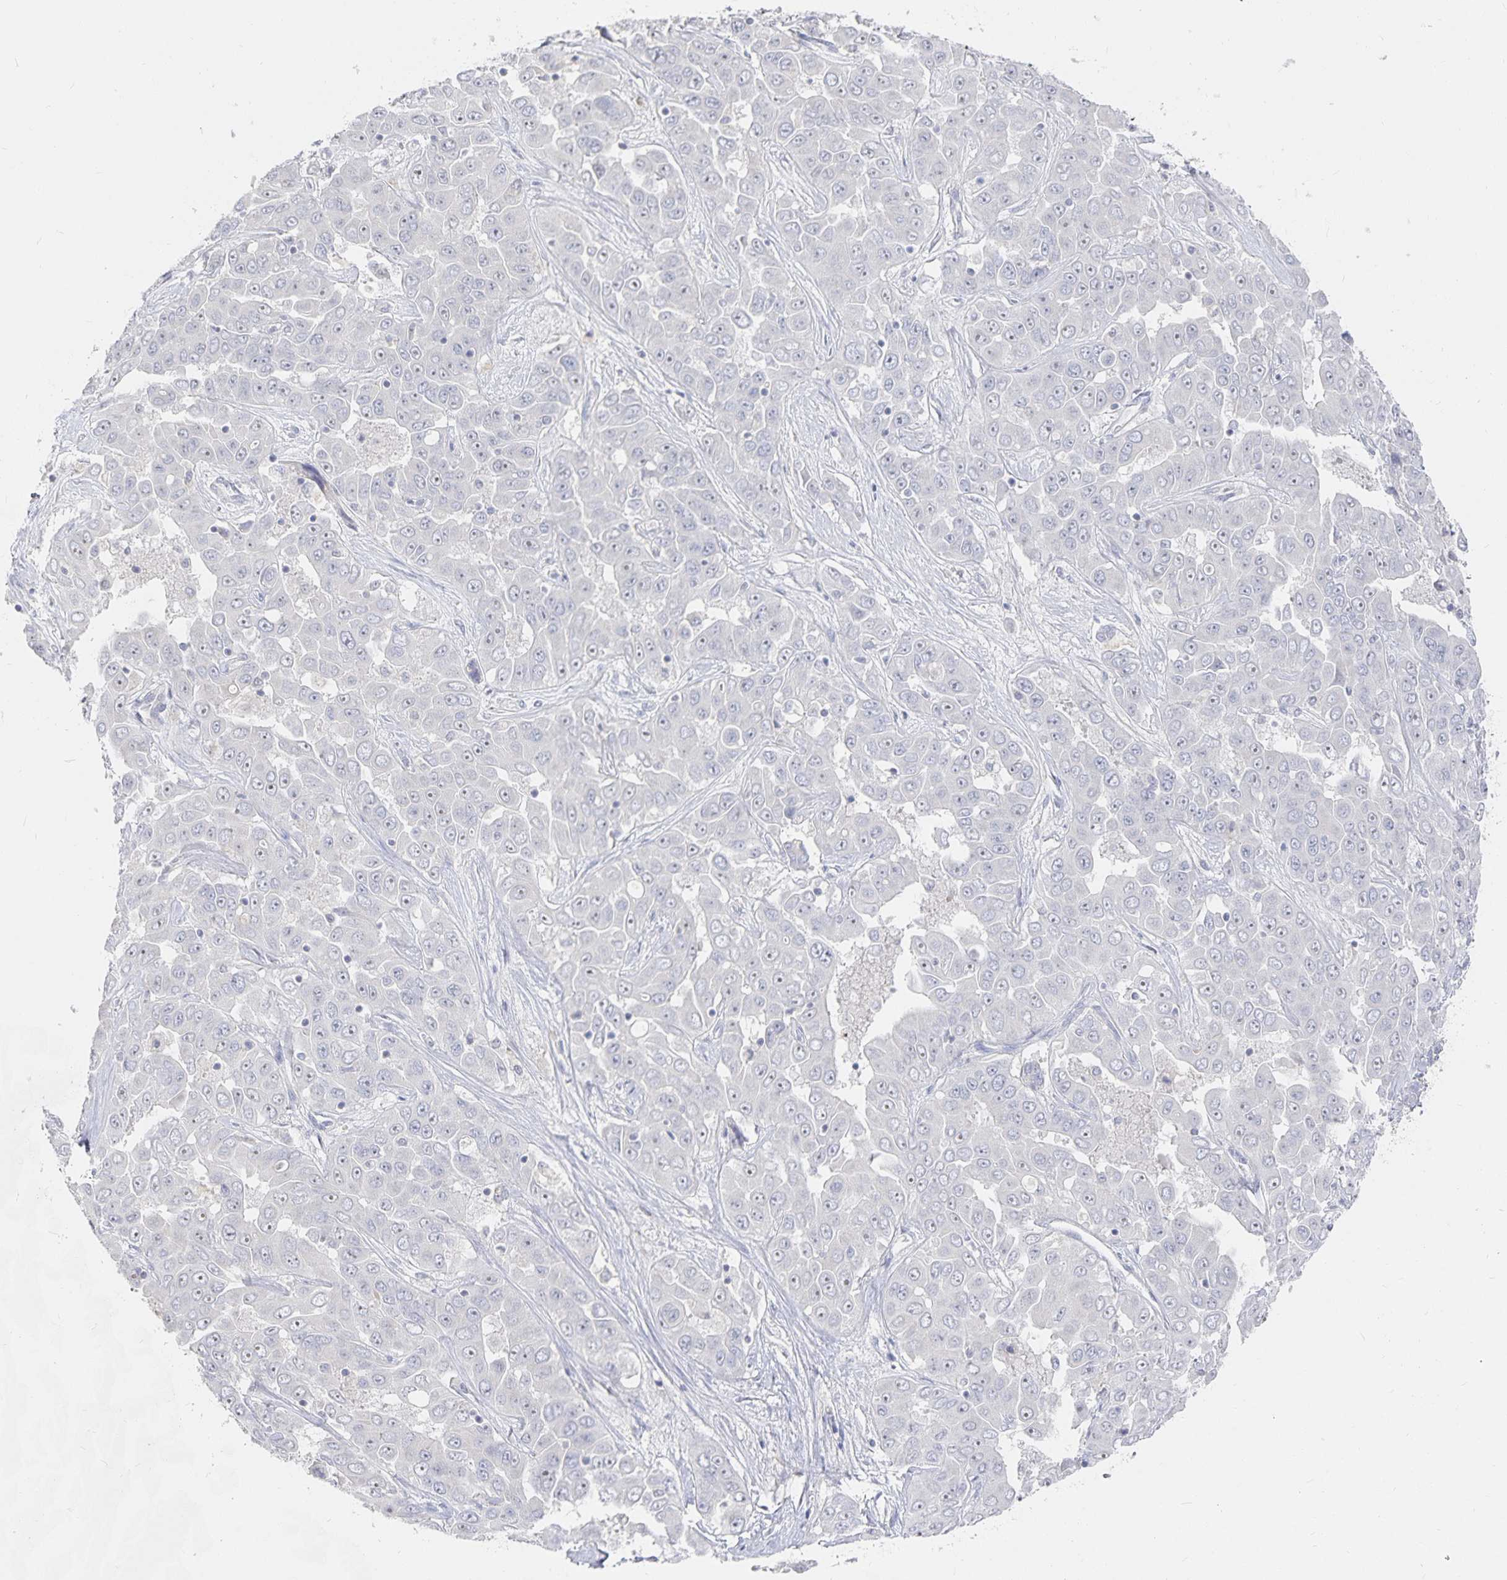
{"staining": {"intensity": "negative", "quantity": "none", "location": "none"}, "tissue": "liver cancer", "cell_type": "Tumor cells", "image_type": "cancer", "snomed": [{"axis": "morphology", "description": "Cholangiocarcinoma"}, {"axis": "topography", "description": "Liver"}], "caption": "Tumor cells are negative for brown protein staining in liver cholangiocarcinoma.", "gene": "DNAH9", "patient": {"sex": "female", "age": 52}}